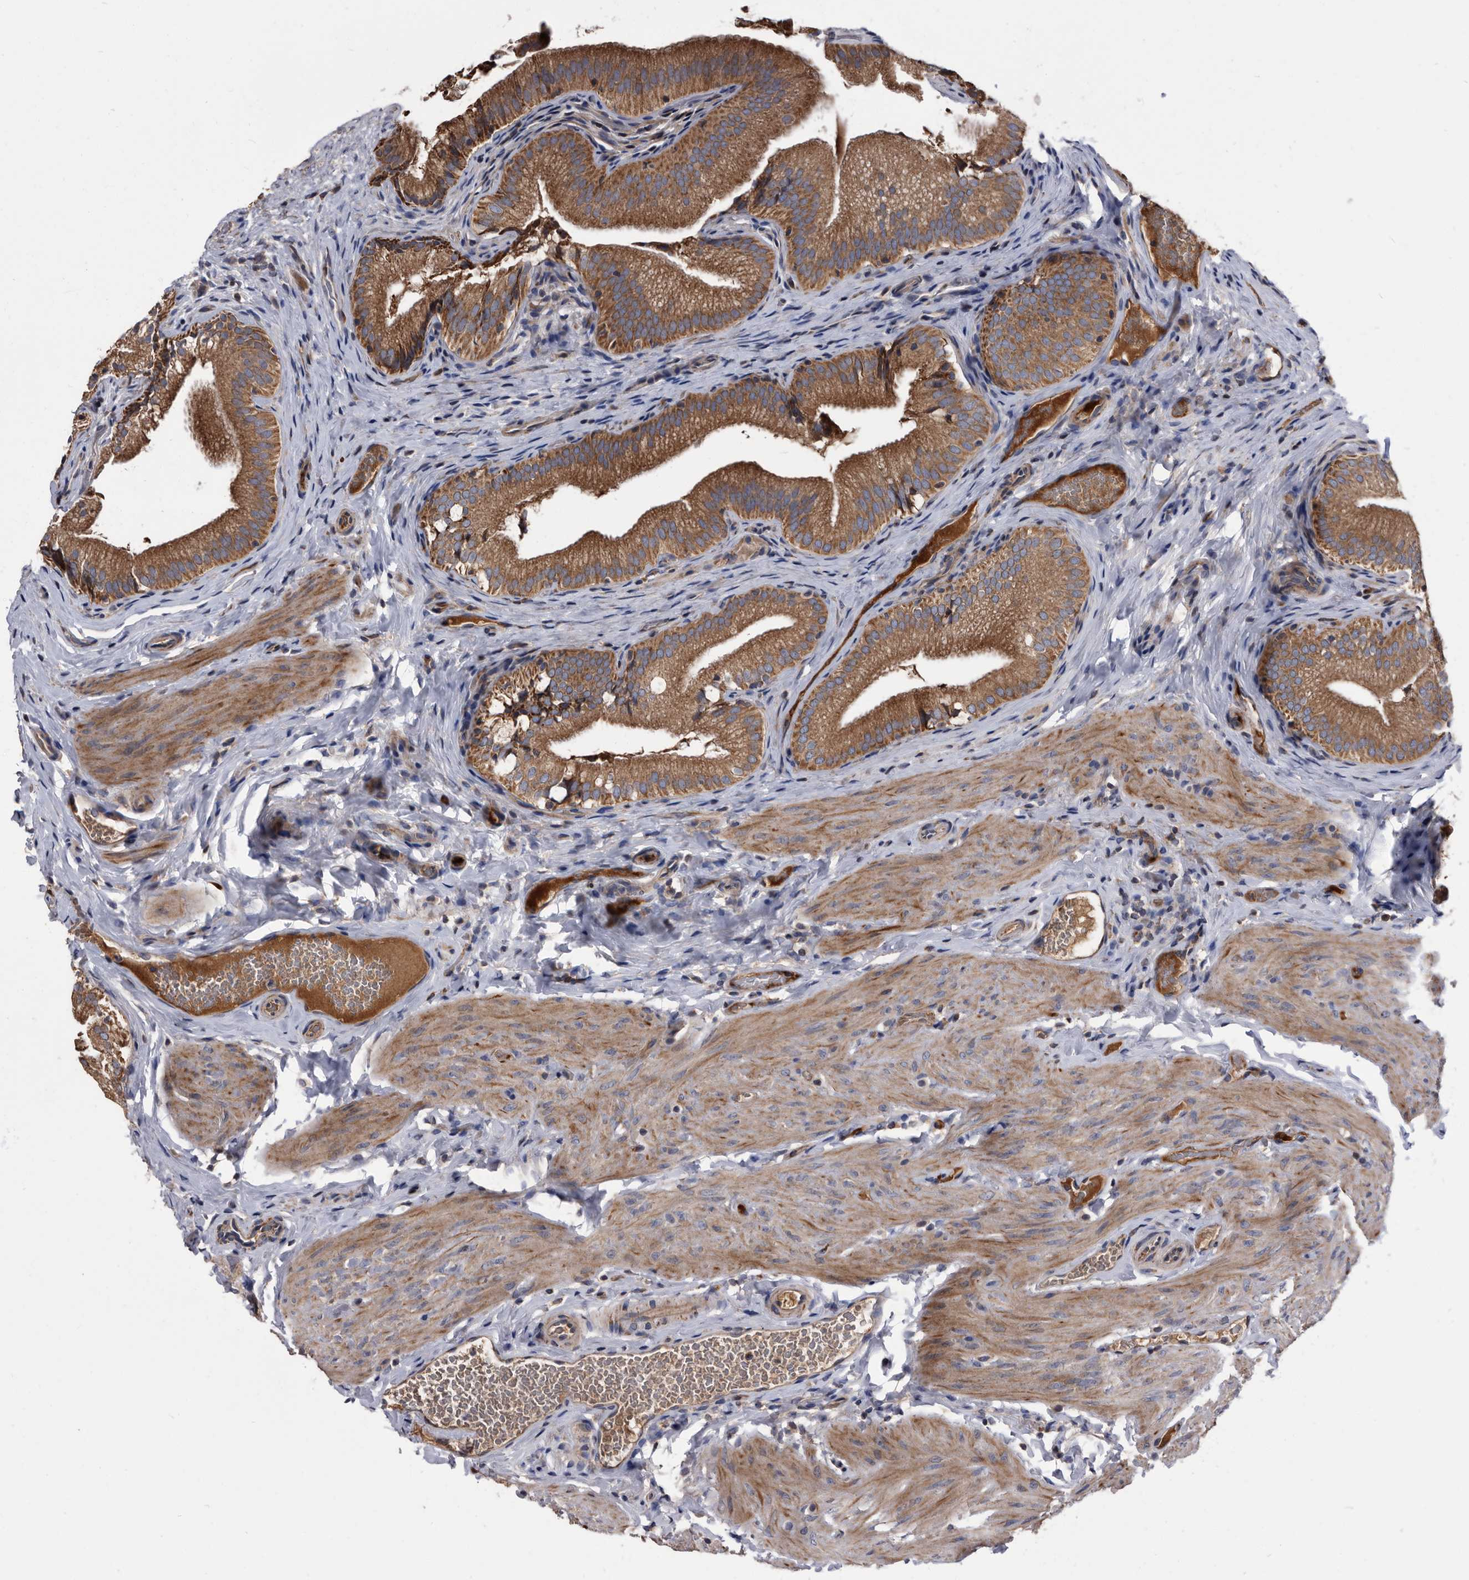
{"staining": {"intensity": "strong", "quantity": ">75%", "location": "cytoplasmic/membranous"}, "tissue": "gallbladder", "cell_type": "Glandular cells", "image_type": "normal", "snomed": [{"axis": "morphology", "description": "Normal tissue, NOS"}, {"axis": "topography", "description": "Gallbladder"}], "caption": "Gallbladder stained with DAB (3,3'-diaminobenzidine) immunohistochemistry displays high levels of strong cytoplasmic/membranous expression in approximately >75% of glandular cells.", "gene": "DTNBP1", "patient": {"sex": "female", "age": 30}}